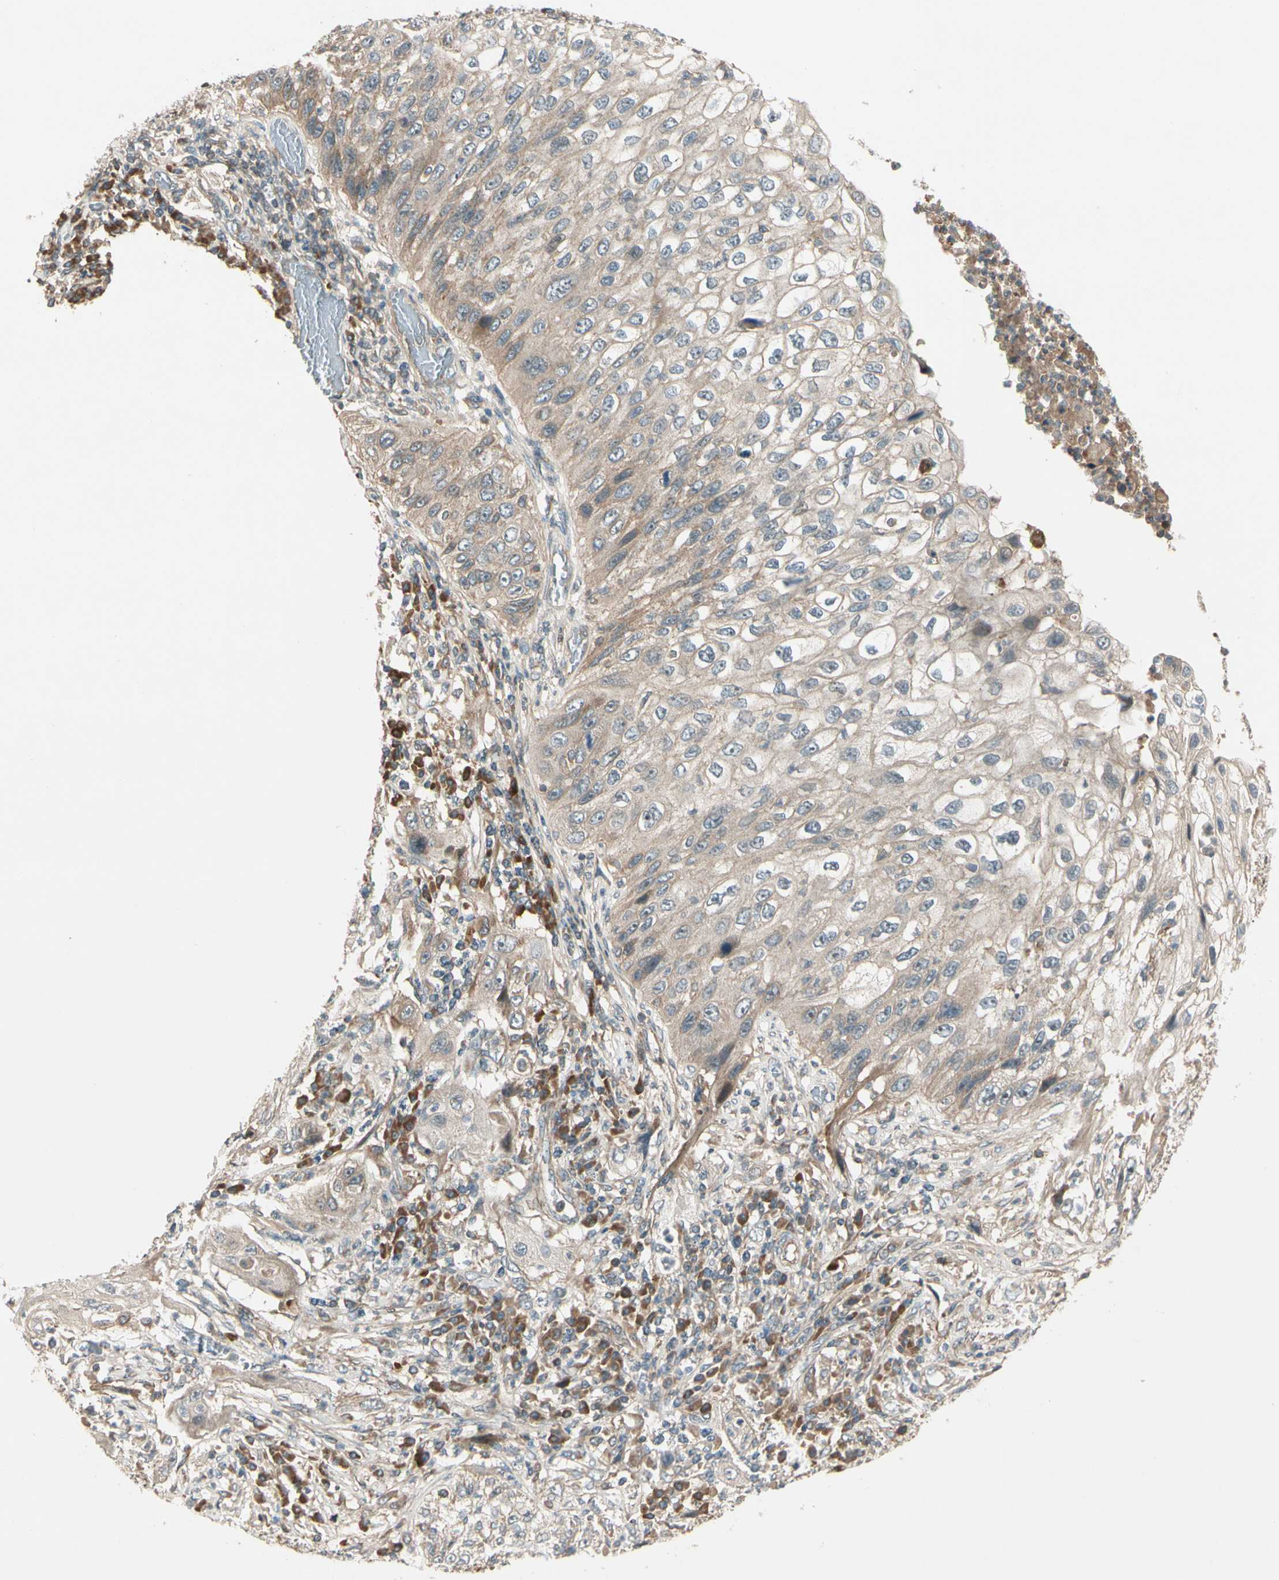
{"staining": {"intensity": "weak", "quantity": ">75%", "location": "cytoplasmic/membranous"}, "tissue": "lung cancer", "cell_type": "Tumor cells", "image_type": "cancer", "snomed": [{"axis": "morphology", "description": "Inflammation, NOS"}, {"axis": "morphology", "description": "Squamous cell carcinoma, NOS"}, {"axis": "topography", "description": "Lymph node"}, {"axis": "topography", "description": "Soft tissue"}, {"axis": "topography", "description": "Lung"}], "caption": "A brown stain shows weak cytoplasmic/membranous expression of a protein in lung cancer tumor cells. (Stains: DAB (3,3'-diaminobenzidine) in brown, nuclei in blue, Microscopy: brightfield microscopy at high magnification).", "gene": "ACVR1C", "patient": {"sex": "male", "age": 66}}